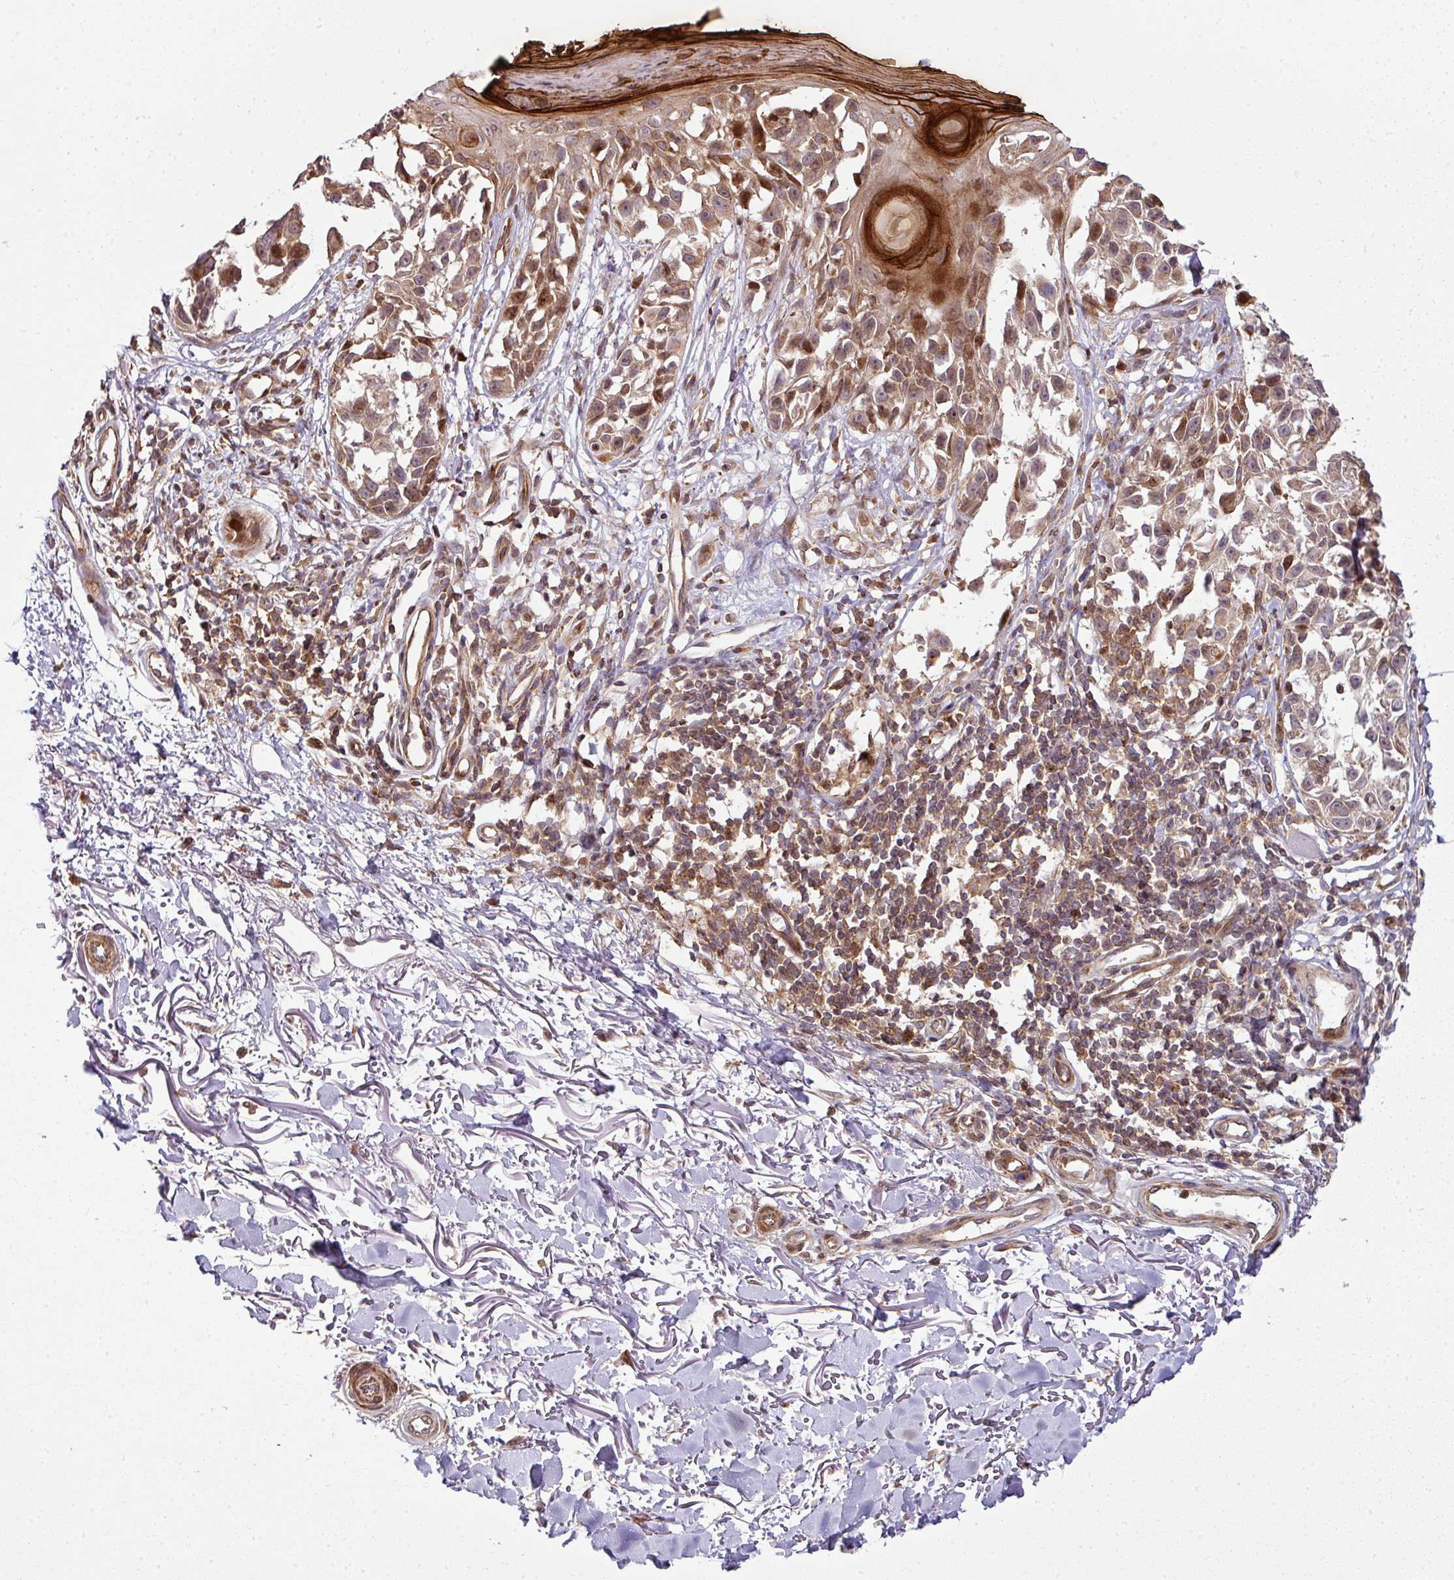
{"staining": {"intensity": "weak", "quantity": "25%-75%", "location": "cytoplasmic/membranous,nuclear"}, "tissue": "melanoma", "cell_type": "Tumor cells", "image_type": "cancer", "snomed": [{"axis": "morphology", "description": "Malignant melanoma, NOS"}, {"axis": "topography", "description": "Skin"}], "caption": "Tumor cells display low levels of weak cytoplasmic/membranous and nuclear positivity in about 25%-75% of cells in human malignant melanoma.", "gene": "ATAT1", "patient": {"sex": "male", "age": 73}}